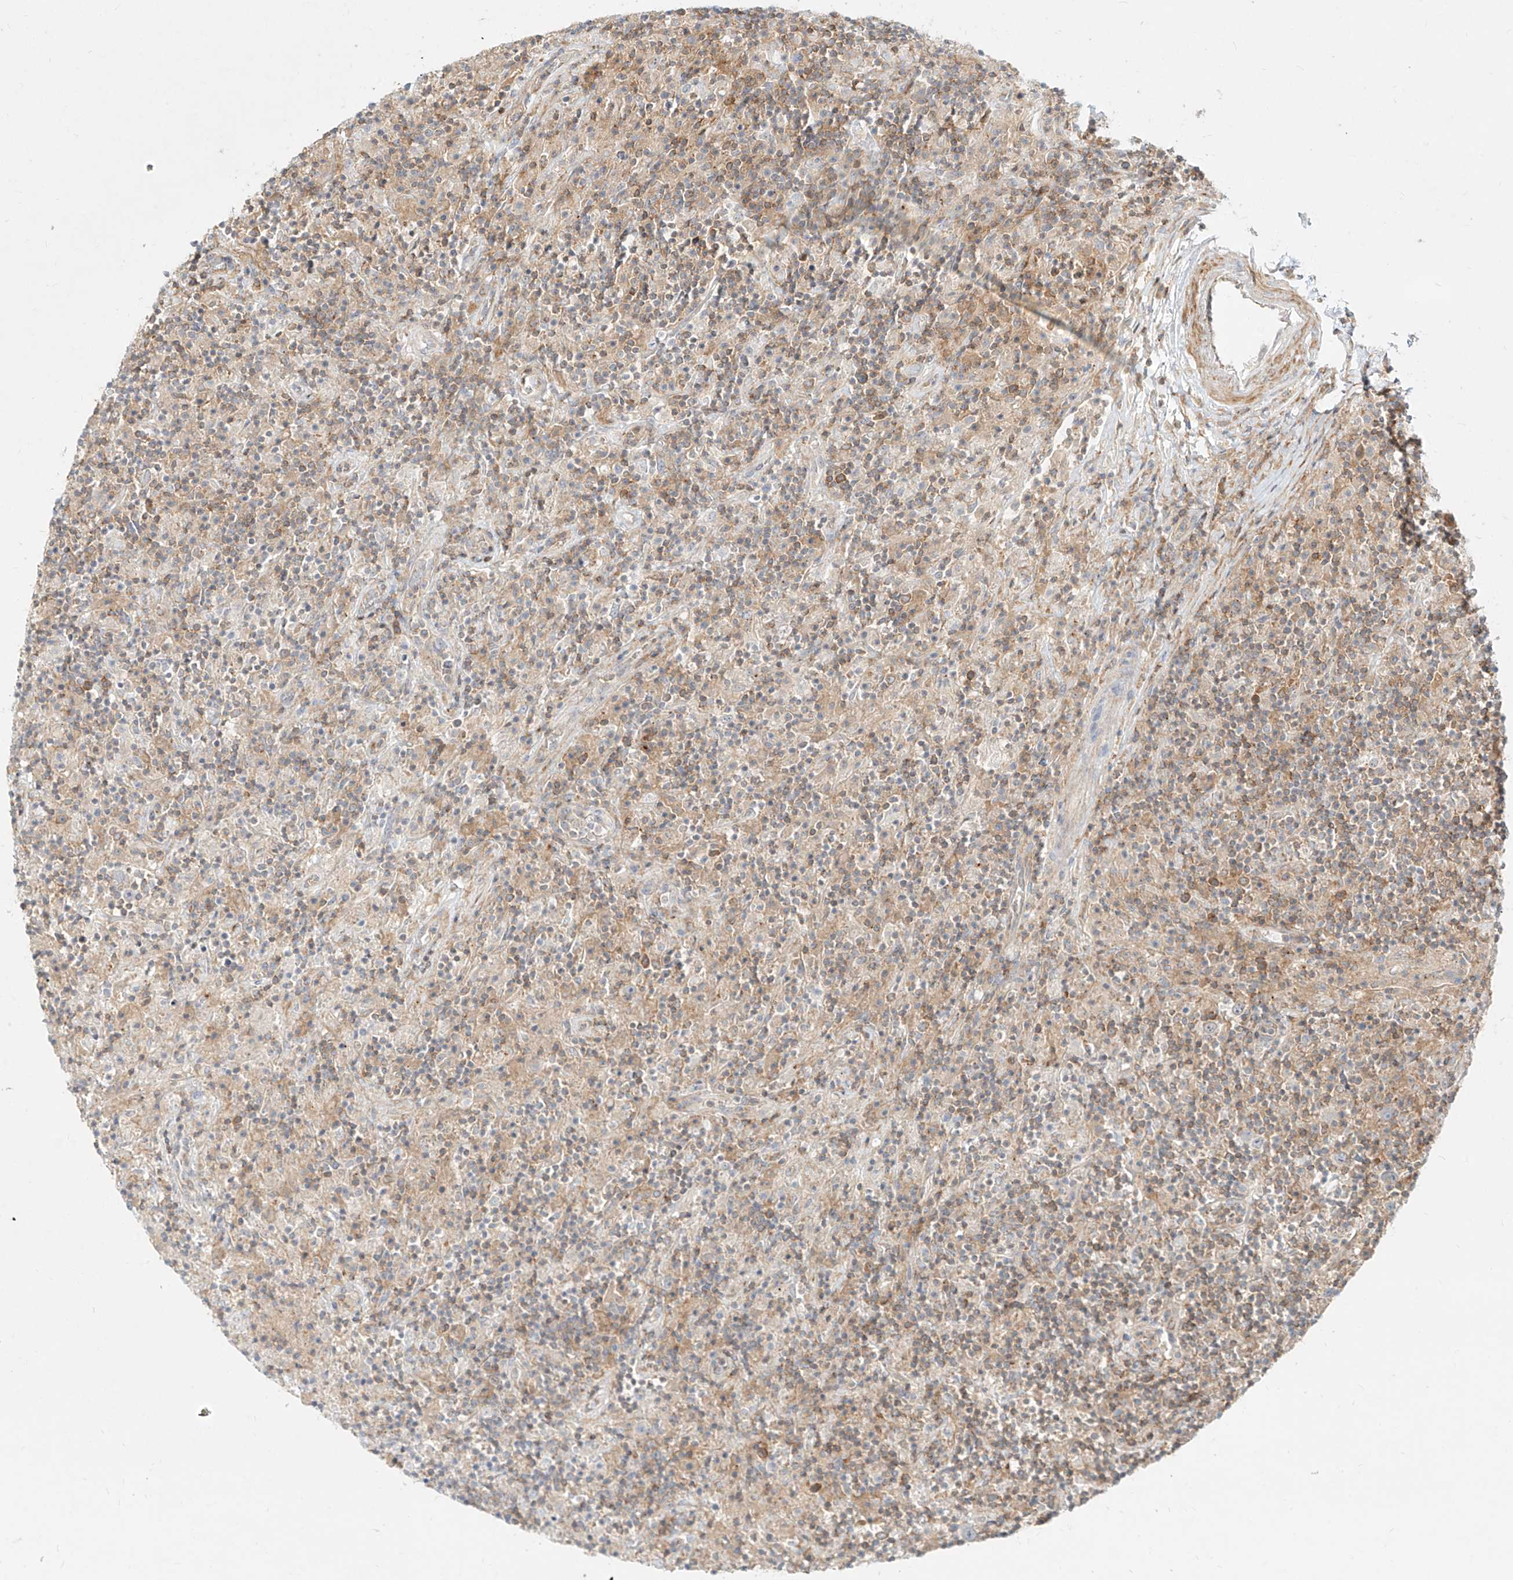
{"staining": {"intensity": "negative", "quantity": "none", "location": "none"}, "tissue": "lymphoma", "cell_type": "Tumor cells", "image_type": "cancer", "snomed": [{"axis": "morphology", "description": "Hodgkin's disease, NOS"}, {"axis": "topography", "description": "Lymph node"}], "caption": "Immunohistochemistry (IHC) micrograph of neoplastic tissue: lymphoma stained with DAB (3,3'-diaminobenzidine) displays no significant protein expression in tumor cells.", "gene": "SLC2A12", "patient": {"sex": "male", "age": 70}}